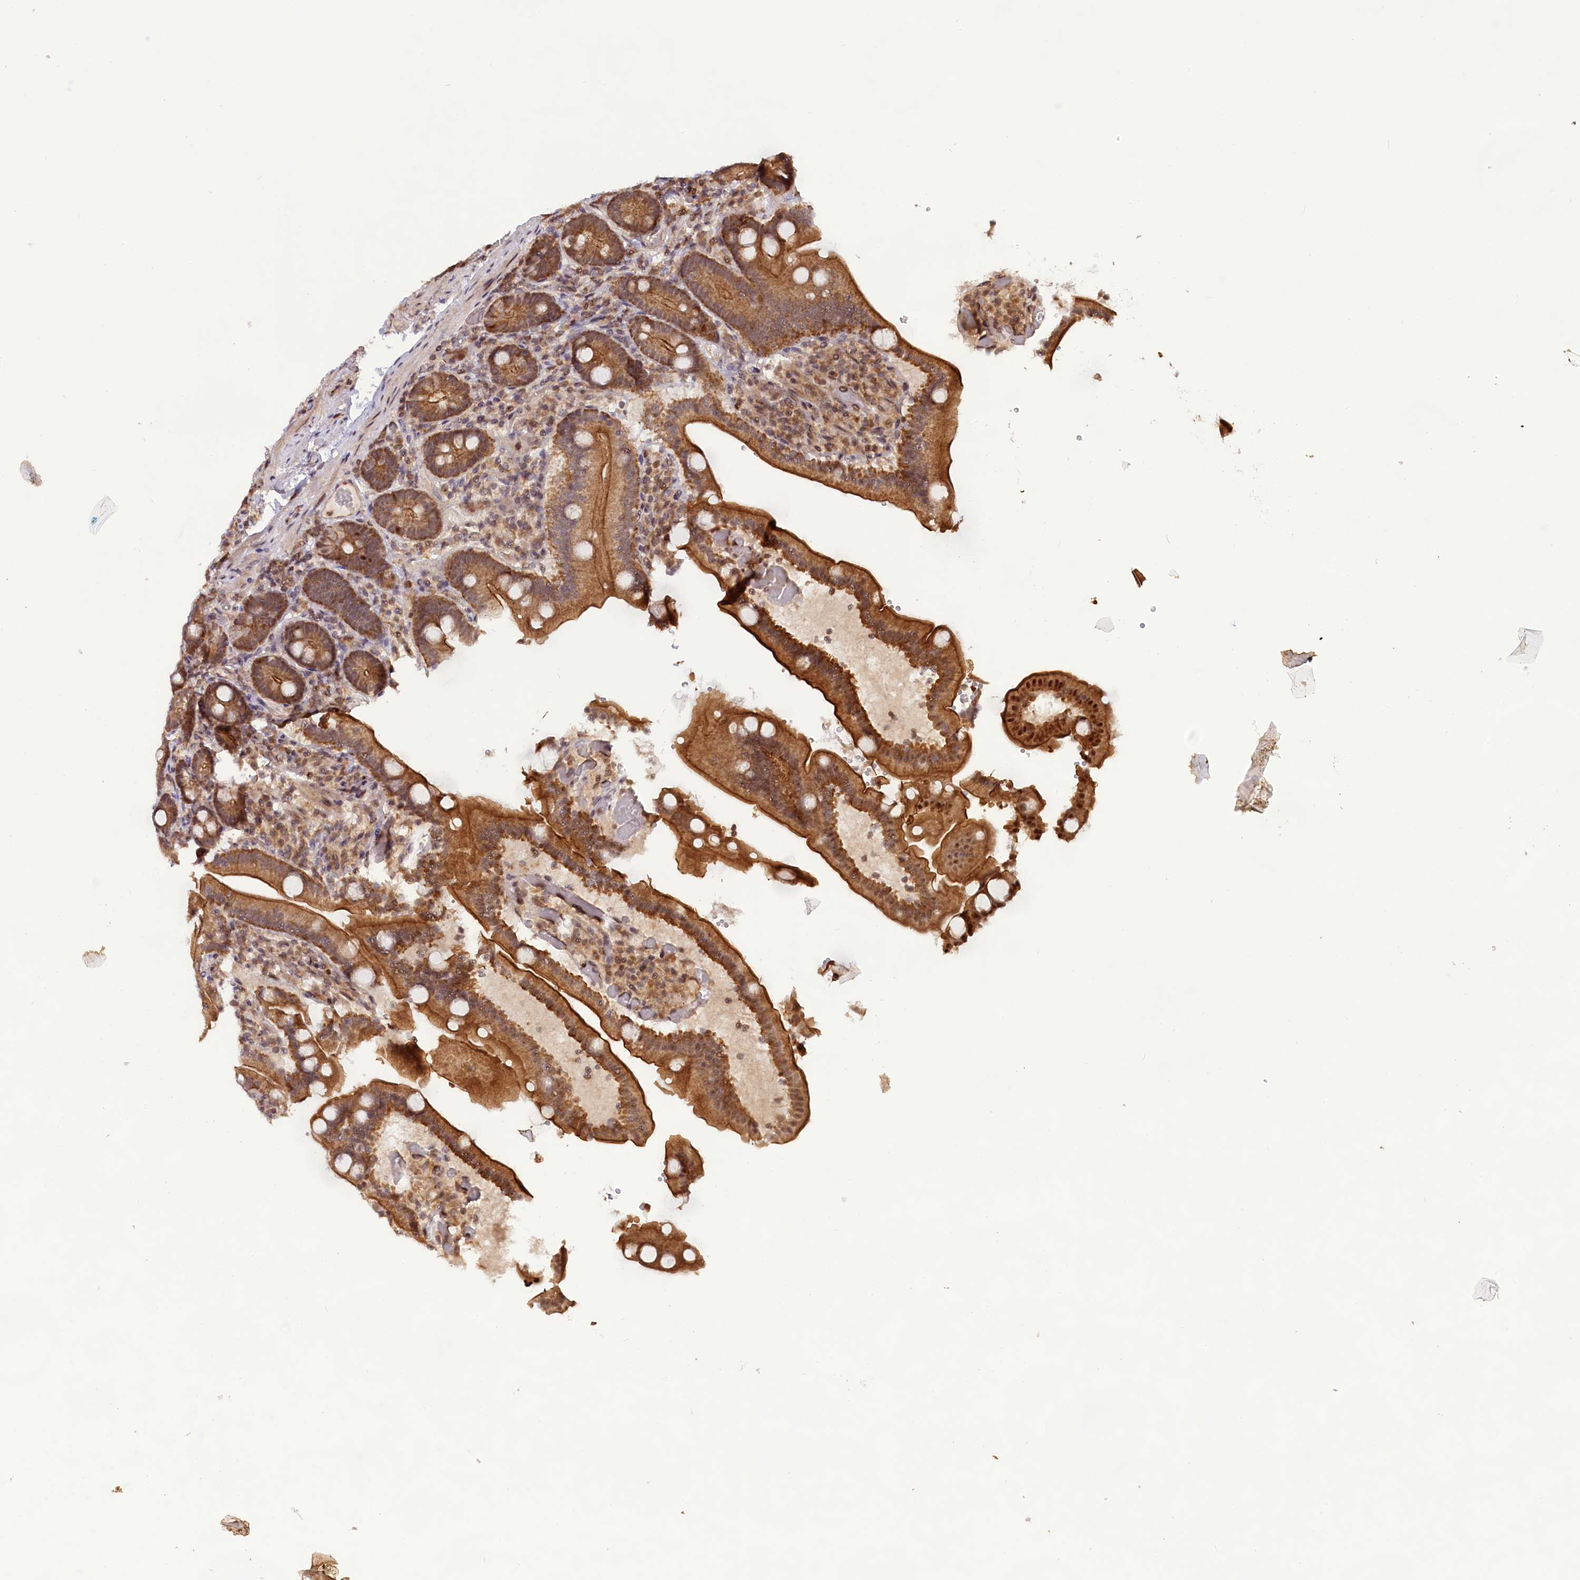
{"staining": {"intensity": "strong", "quantity": ">75%", "location": "cytoplasmic/membranous,nuclear"}, "tissue": "duodenum", "cell_type": "Glandular cells", "image_type": "normal", "snomed": [{"axis": "morphology", "description": "Normal tissue, NOS"}, {"axis": "topography", "description": "Duodenum"}], "caption": "This image displays normal duodenum stained with immunohistochemistry (IHC) to label a protein in brown. The cytoplasmic/membranous,nuclear of glandular cells show strong positivity for the protein. Nuclei are counter-stained blue.", "gene": "CARD8", "patient": {"sex": "female", "age": 62}}